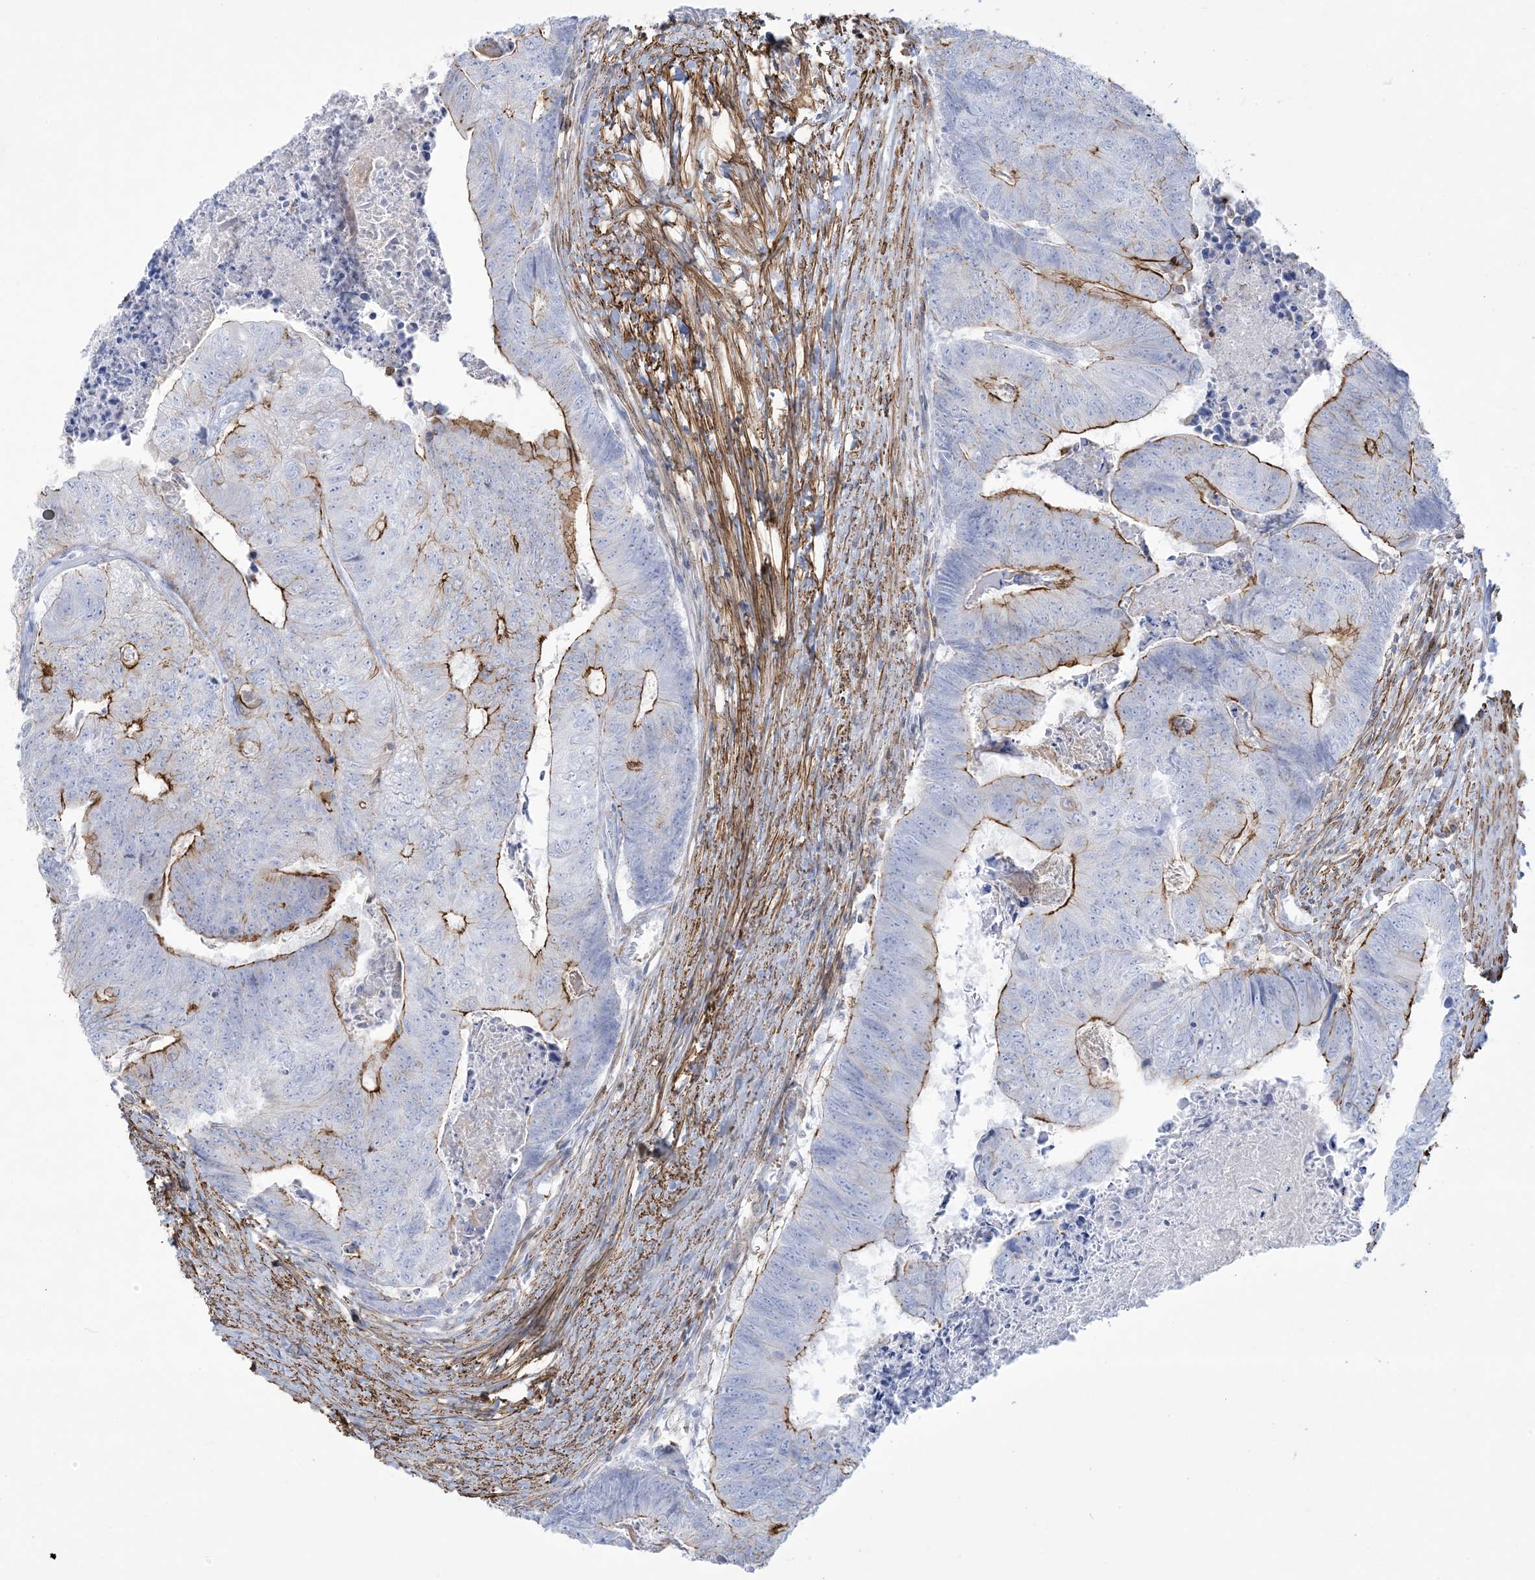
{"staining": {"intensity": "strong", "quantity": "25%-75%", "location": "cytoplasmic/membranous"}, "tissue": "colorectal cancer", "cell_type": "Tumor cells", "image_type": "cancer", "snomed": [{"axis": "morphology", "description": "Adenocarcinoma, NOS"}, {"axis": "topography", "description": "Colon"}], "caption": "Colorectal cancer stained with immunohistochemistry (IHC) exhibits strong cytoplasmic/membranous expression in approximately 25%-75% of tumor cells. (Brightfield microscopy of DAB IHC at high magnification).", "gene": "B3GNT7", "patient": {"sex": "female", "age": 67}}